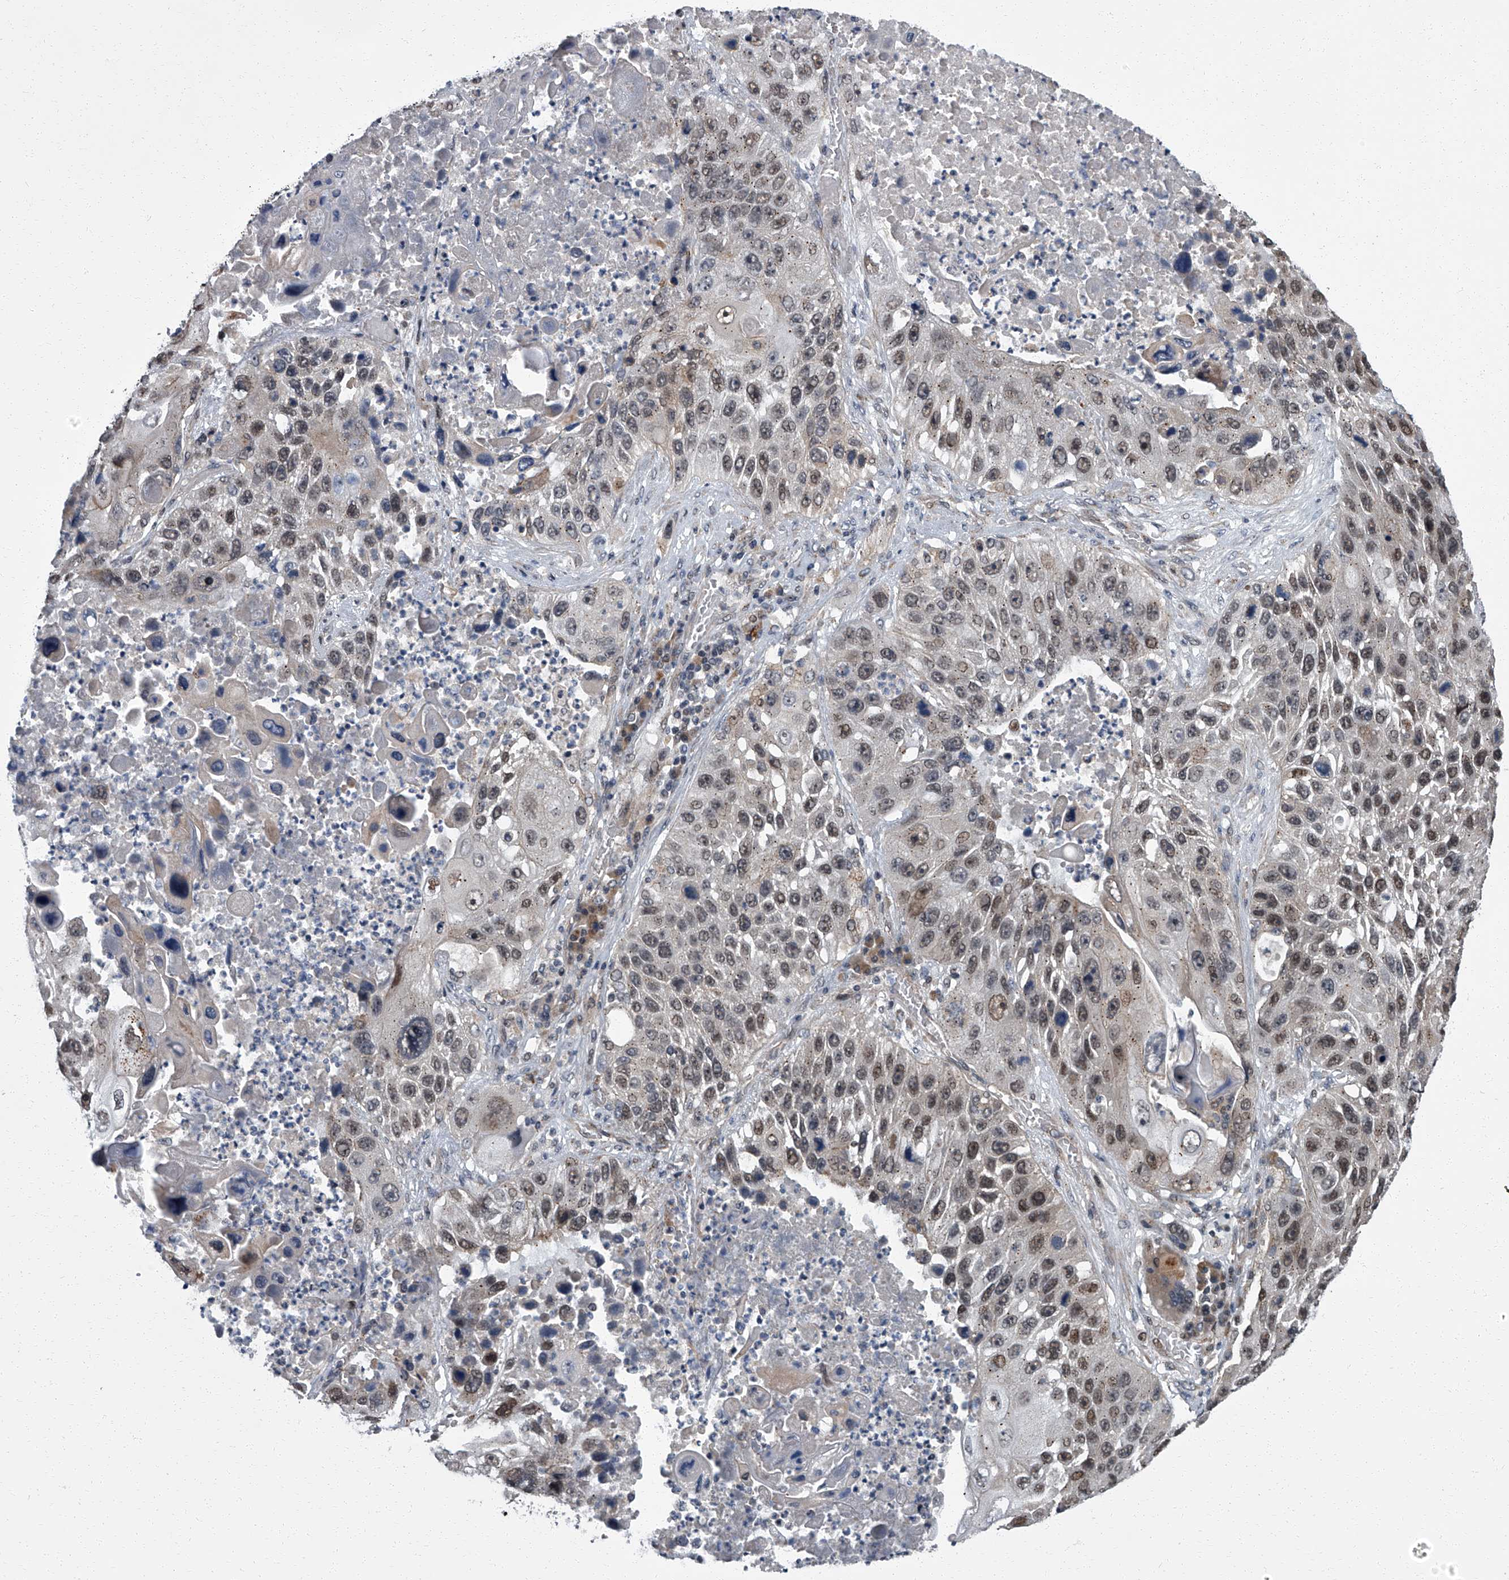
{"staining": {"intensity": "weak", "quantity": "25%-75%", "location": "nuclear"}, "tissue": "lung cancer", "cell_type": "Tumor cells", "image_type": "cancer", "snomed": [{"axis": "morphology", "description": "Squamous cell carcinoma, NOS"}, {"axis": "topography", "description": "Lung"}], "caption": "Tumor cells show low levels of weak nuclear positivity in about 25%-75% of cells in lung cancer (squamous cell carcinoma). Ihc stains the protein of interest in brown and the nuclei are stained blue.", "gene": "ZNF274", "patient": {"sex": "male", "age": 61}}